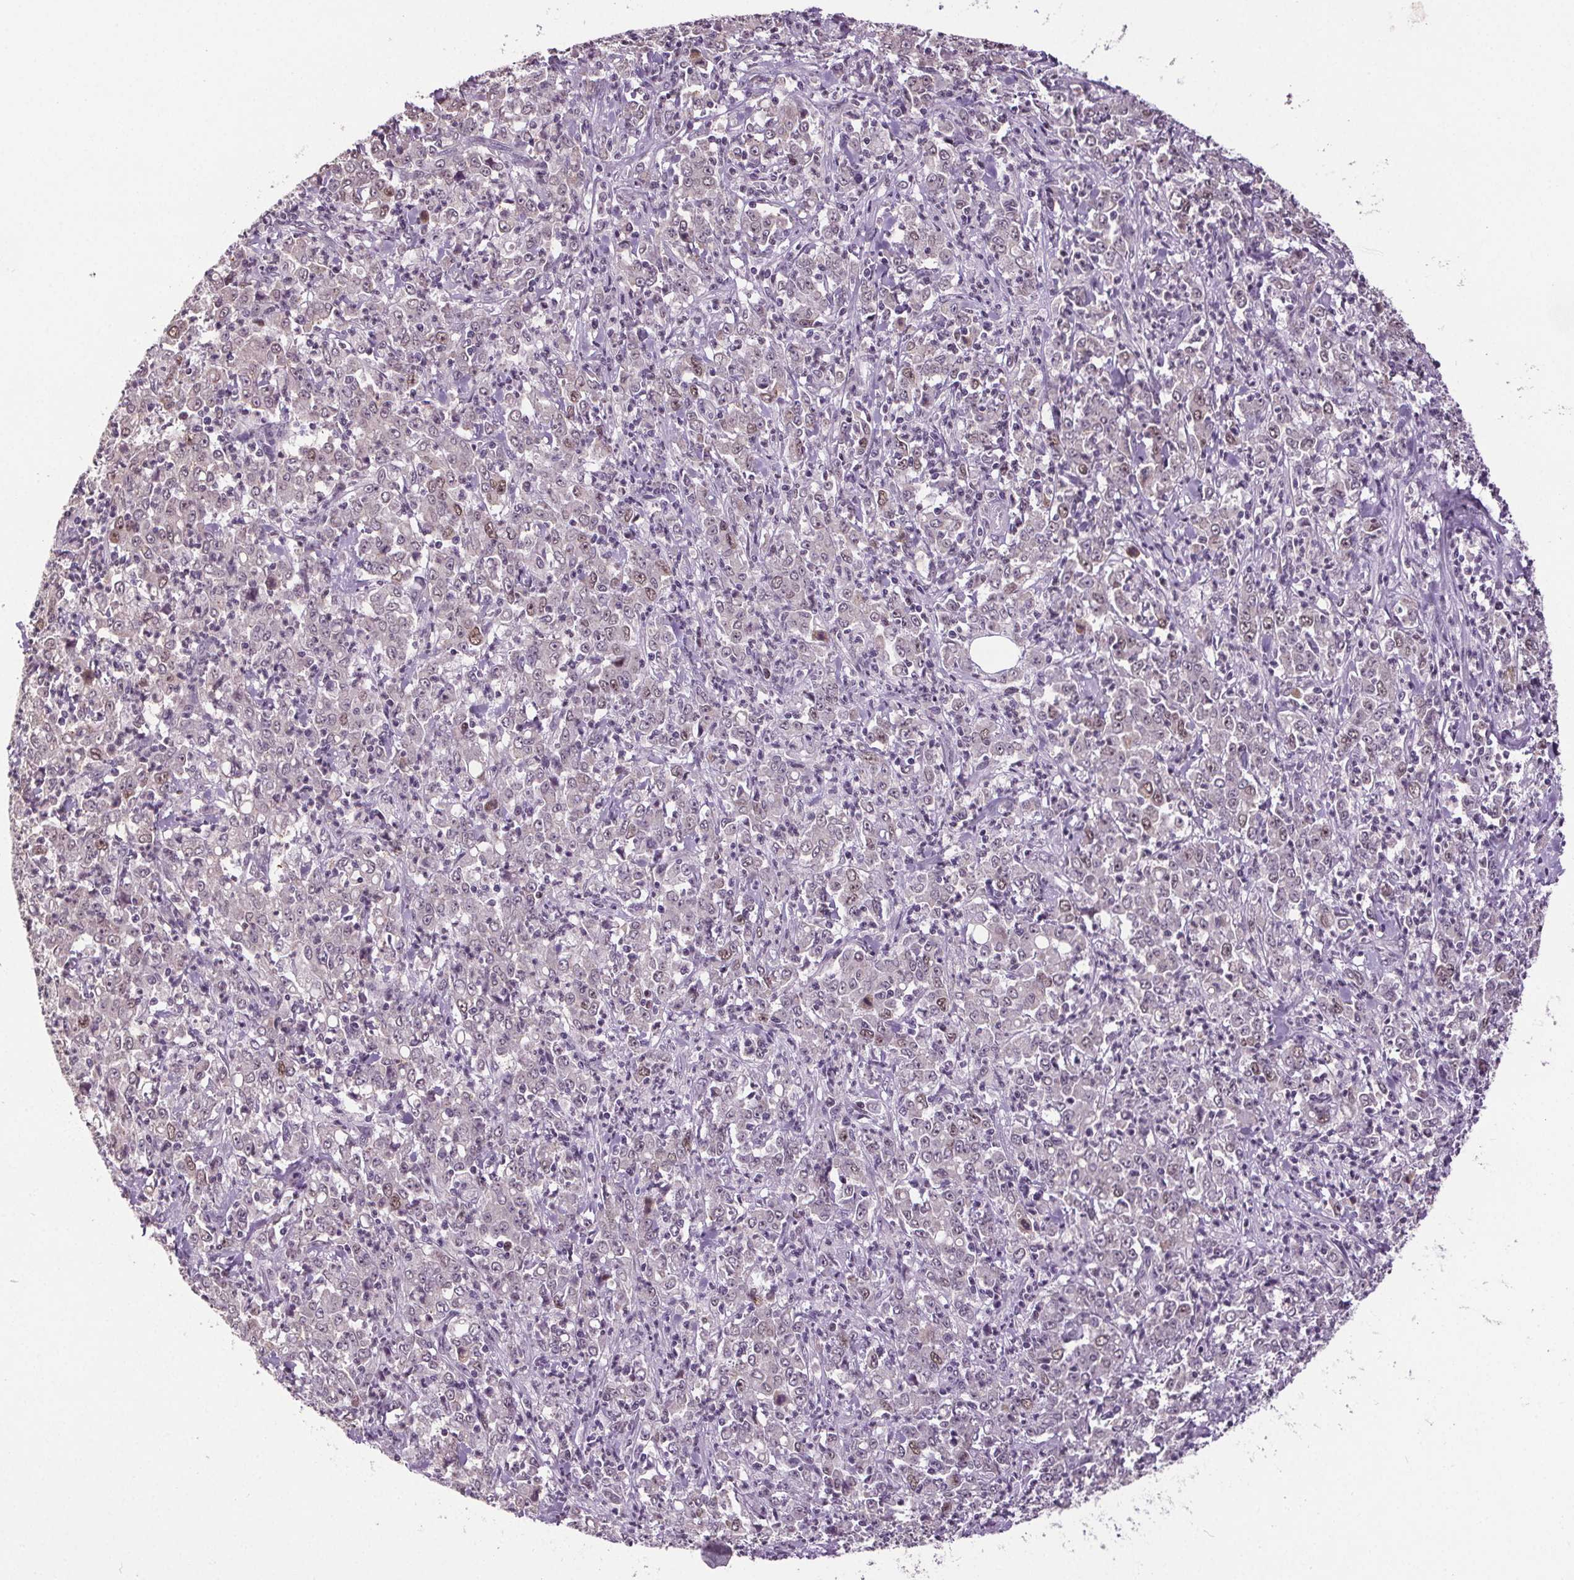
{"staining": {"intensity": "moderate", "quantity": "<25%", "location": "nuclear"}, "tissue": "stomach cancer", "cell_type": "Tumor cells", "image_type": "cancer", "snomed": [{"axis": "morphology", "description": "Adenocarcinoma, NOS"}, {"axis": "topography", "description": "Stomach, lower"}], "caption": "Immunohistochemical staining of stomach cancer (adenocarcinoma) displays low levels of moderate nuclear protein staining in approximately <25% of tumor cells.", "gene": "CENPF", "patient": {"sex": "female", "age": 71}}